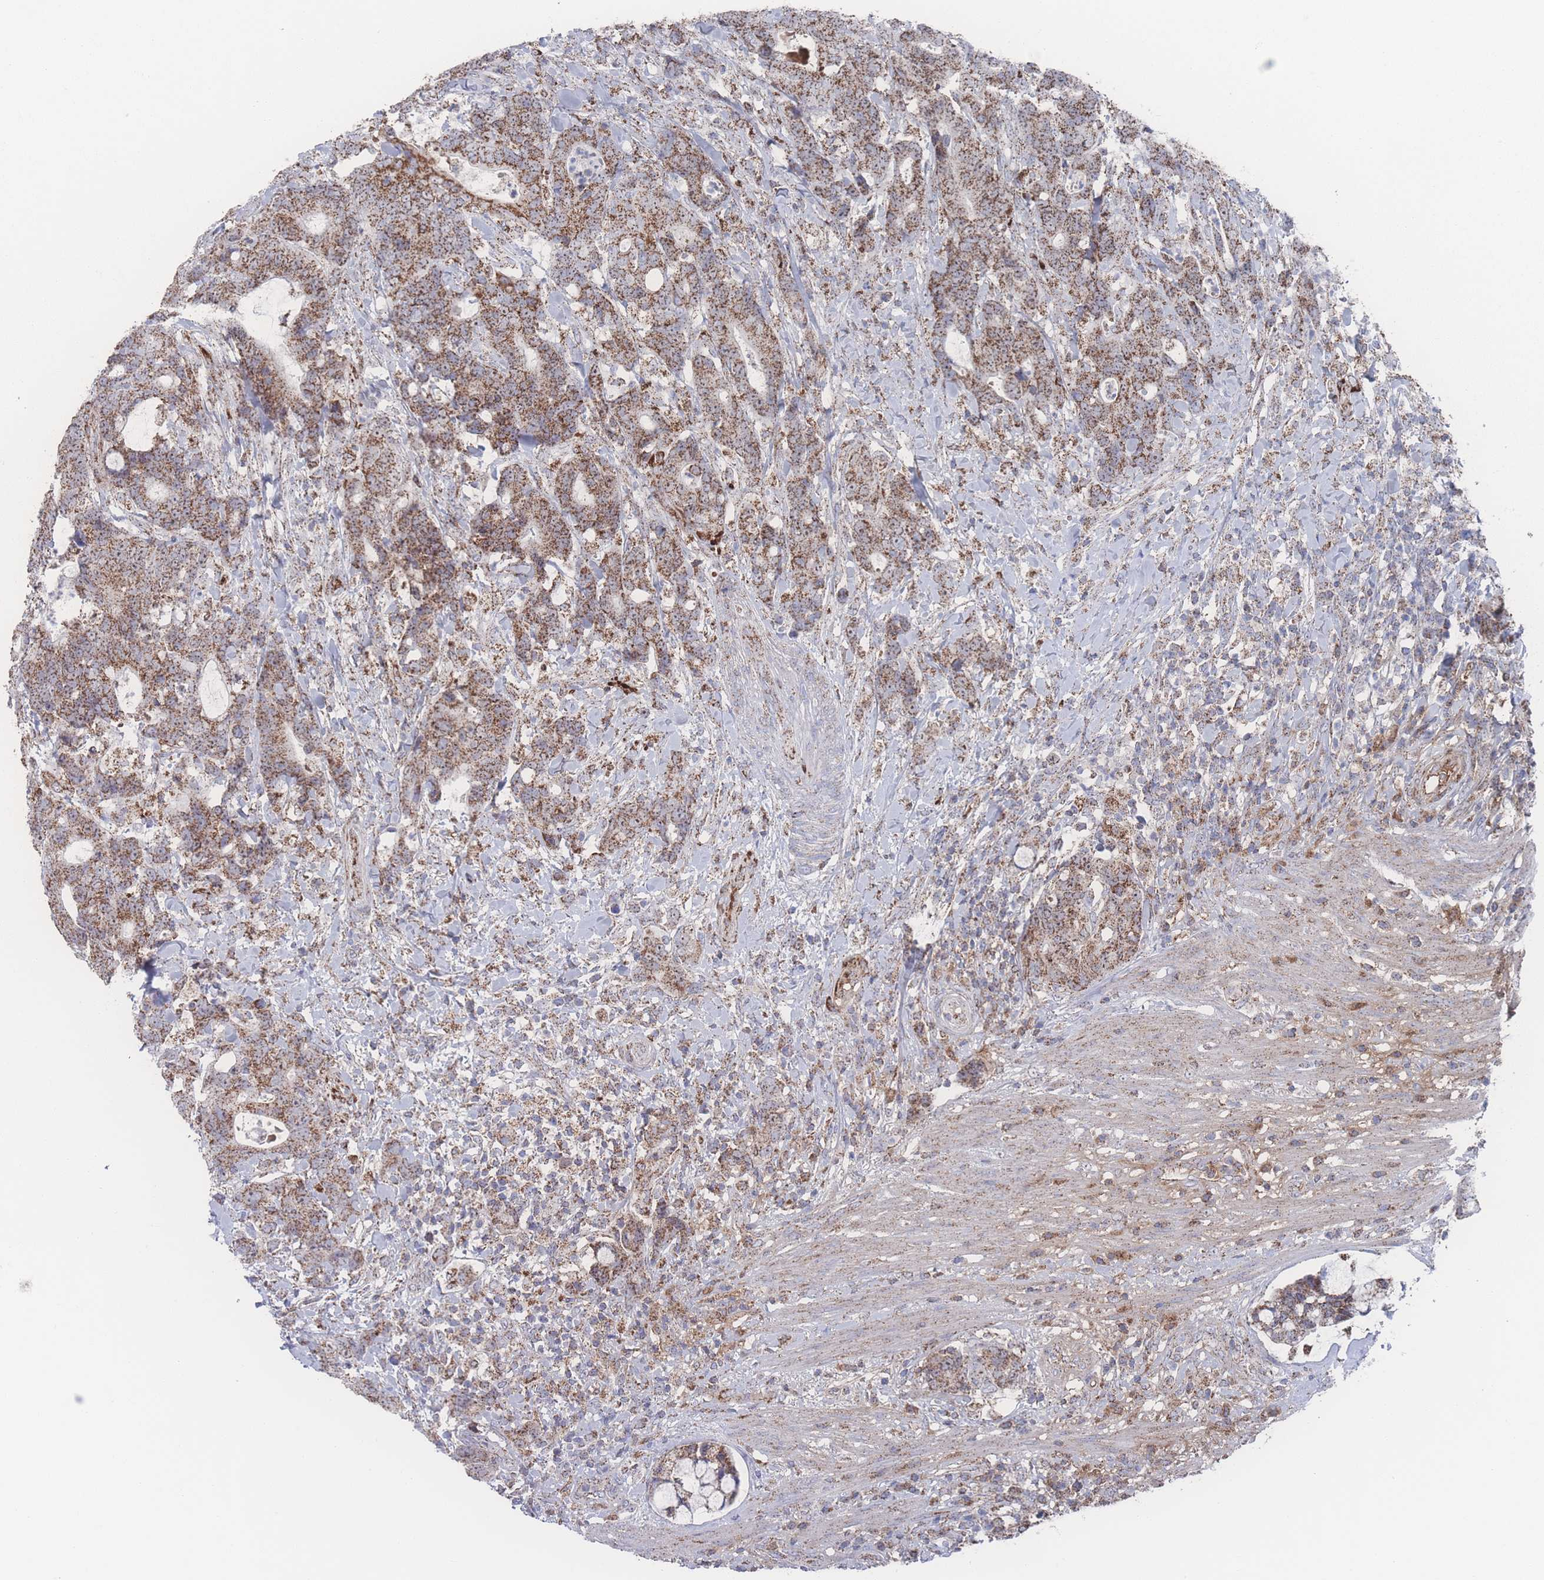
{"staining": {"intensity": "strong", "quantity": ">75%", "location": "cytoplasmic/membranous"}, "tissue": "colorectal cancer", "cell_type": "Tumor cells", "image_type": "cancer", "snomed": [{"axis": "morphology", "description": "Adenocarcinoma, NOS"}, {"axis": "topography", "description": "Colon"}], "caption": "This micrograph demonstrates immunohistochemistry (IHC) staining of colorectal adenocarcinoma, with high strong cytoplasmic/membranous positivity in approximately >75% of tumor cells.", "gene": "PEX14", "patient": {"sex": "female", "age": 82}}